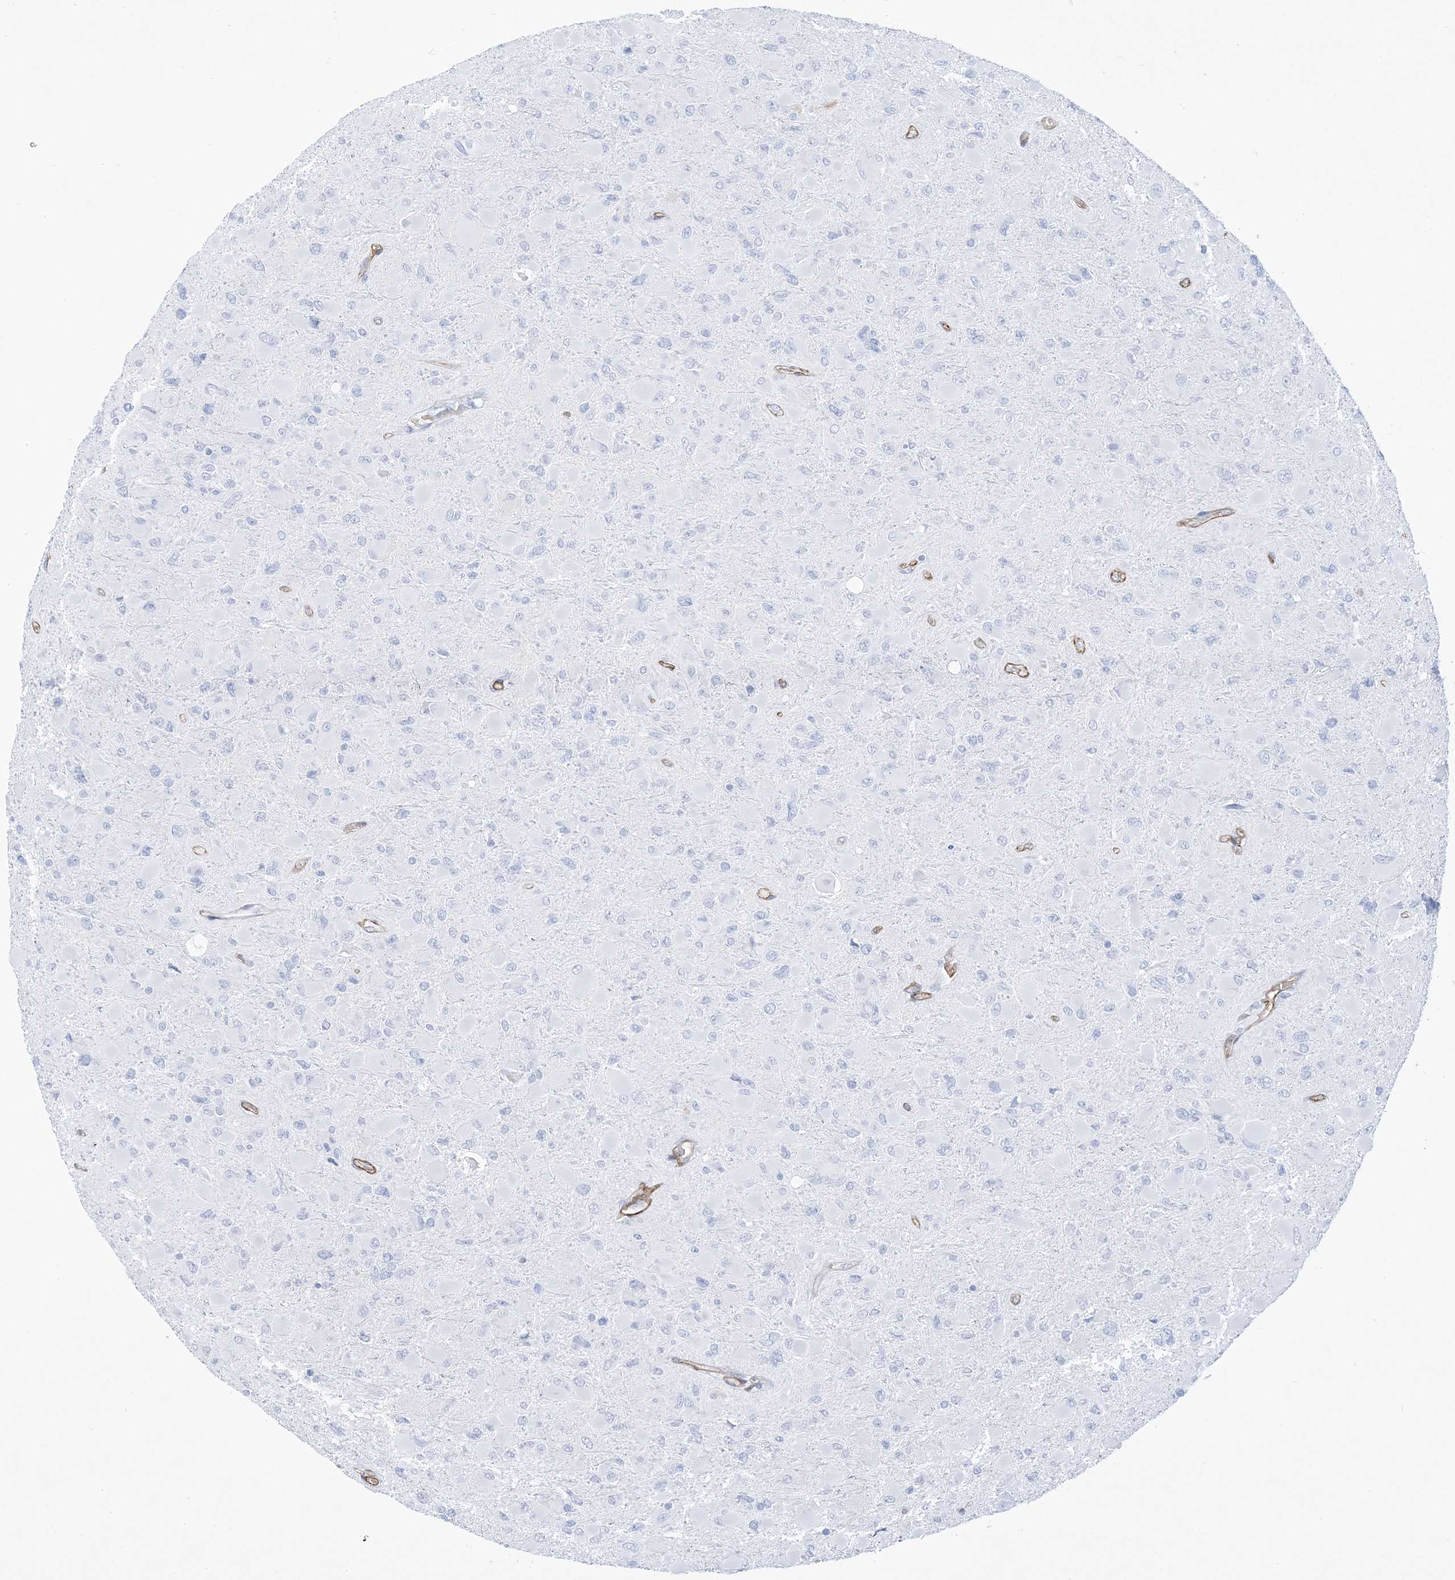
{"staining": {"intensity": "negative", "quantity": "none", "location": "none"}, "tissue": "glioma", "cell_type": "Tumor cells", "image_type": "cancer", "snomed": [{"axis": "morphology", "description": "Glioma, malignant, High grade"}, {"axis": "topography", "description": "Cerebral cortex"}], "caption": "Tumor cells are negative for protein expression in human glioma. Brightfield microscopy of immunohistochemistry (IHC) stained with DAB (brown) and hematoxylin (blue), captured at high magnification.", "gene": "B3GNT7", "patient": {"sex": "female", "age": 36}}